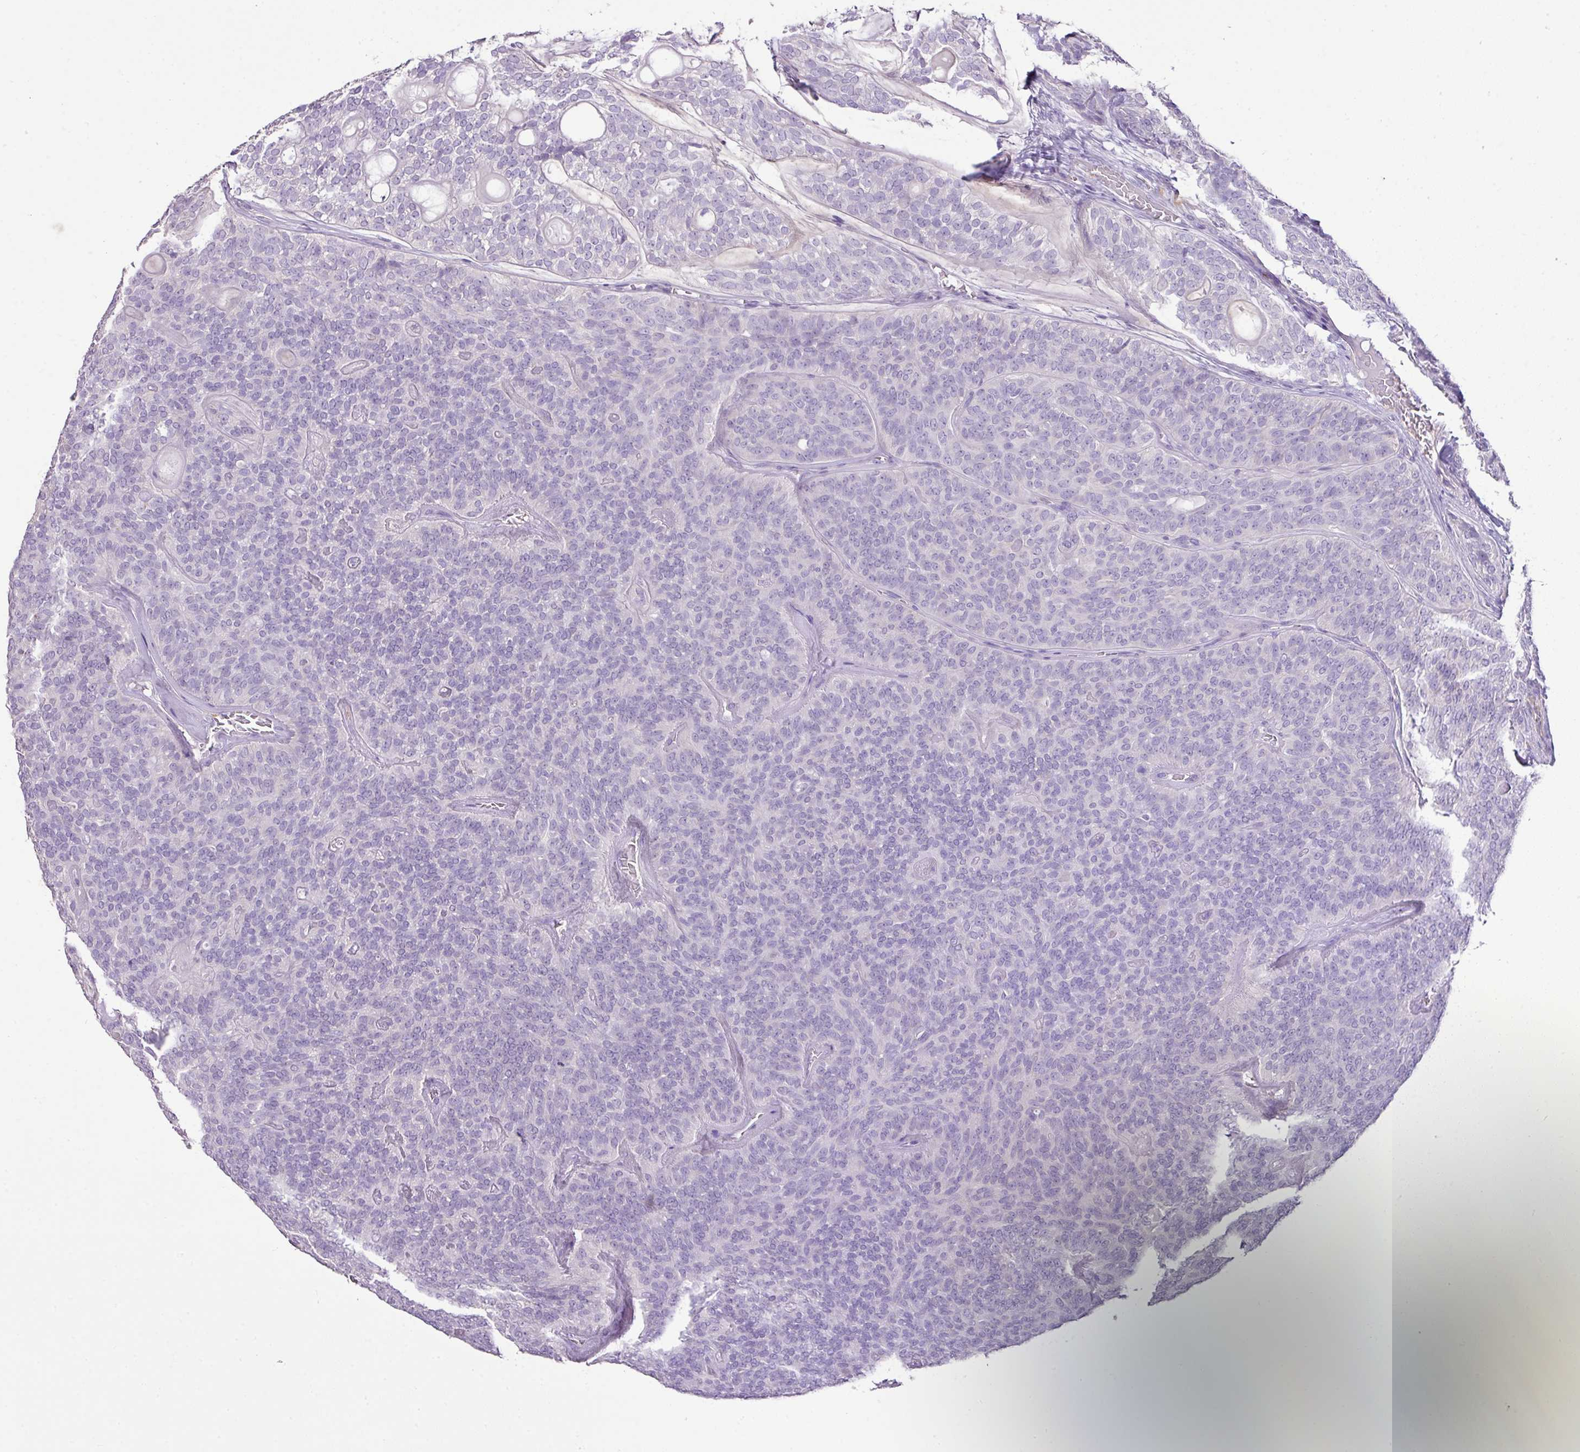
{"staining": {"intensity": "negative", "quantity": "none", "location": "none"}, "tissue": "head and neck cancer", "cell_type": "Tumor cells", "image_type": "cancer", "snomed": [{"axis": "morphology", "description": "Adenocarcinoma, NOS"}, {"axis": "topography", "description": "Head-Neck"}], "caption": "There is no significant expression in tumor cells of adenocarcinoma (head and neck).", "gene": "DIP2A", "patient": {"sex": "male", "age": 66}}